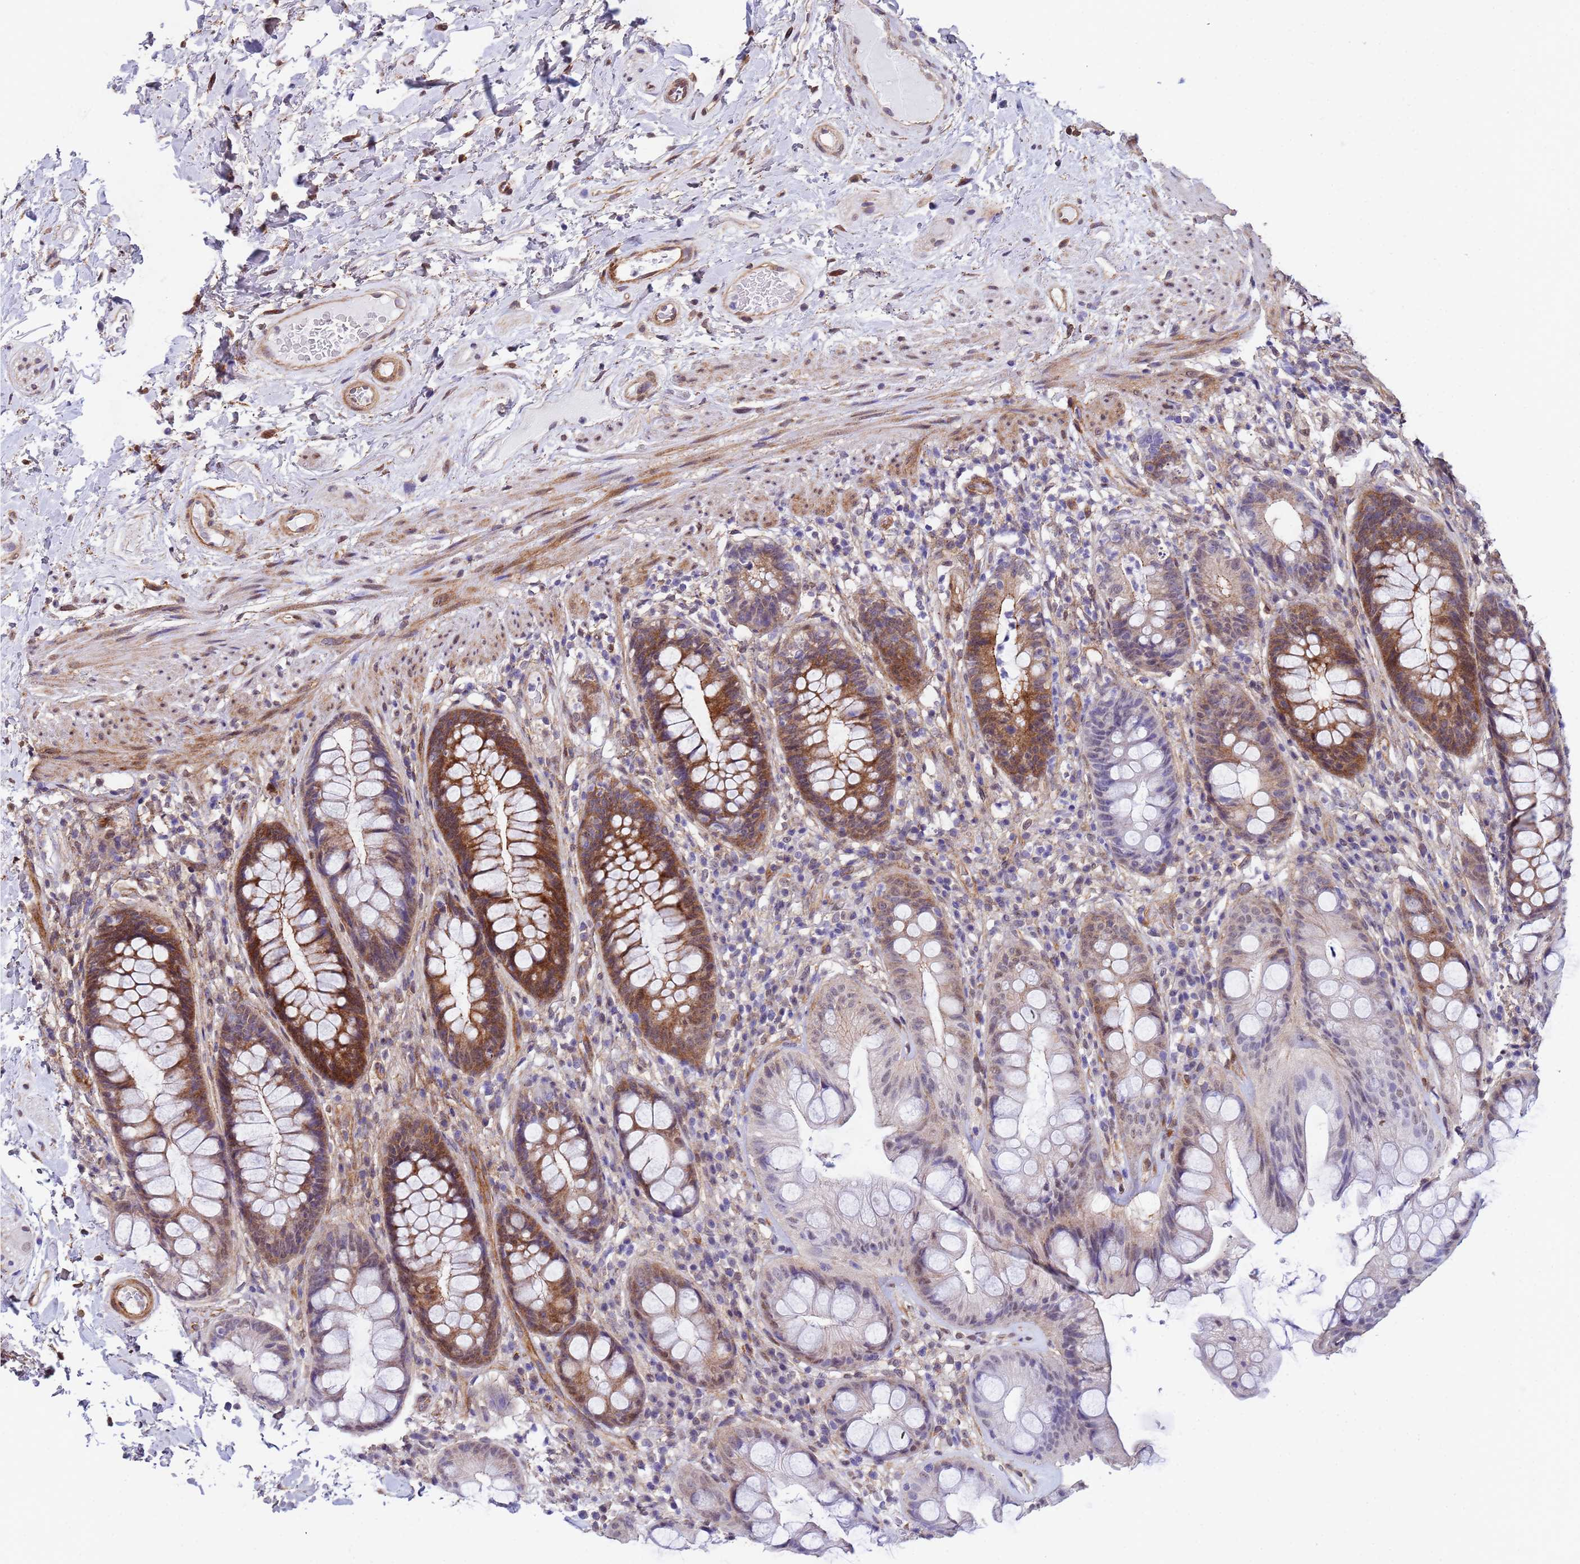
{"staining": {"intensity": "moderate", "quantity": "25%-75%", "location": "cytoplasmic/membranous,nuclear"}, "tissue": "rectum", "cell_type": "Glandular cells", "image_type": "normal", "snomed": [{"axis": "morphology", "description": "Normal tissue, NOS"}, {"axis": "topography", "description": "Rectum"}], "caption": "An immunohistochemistry image of unremarkable tissue is shown. Protein staining in brown highlights moderate cytoplasmic/membranous,nuclear positivity in rectum within glandular cells.", "gene": "TRIP6", "patient": {"sex": "male", "age": 74}}